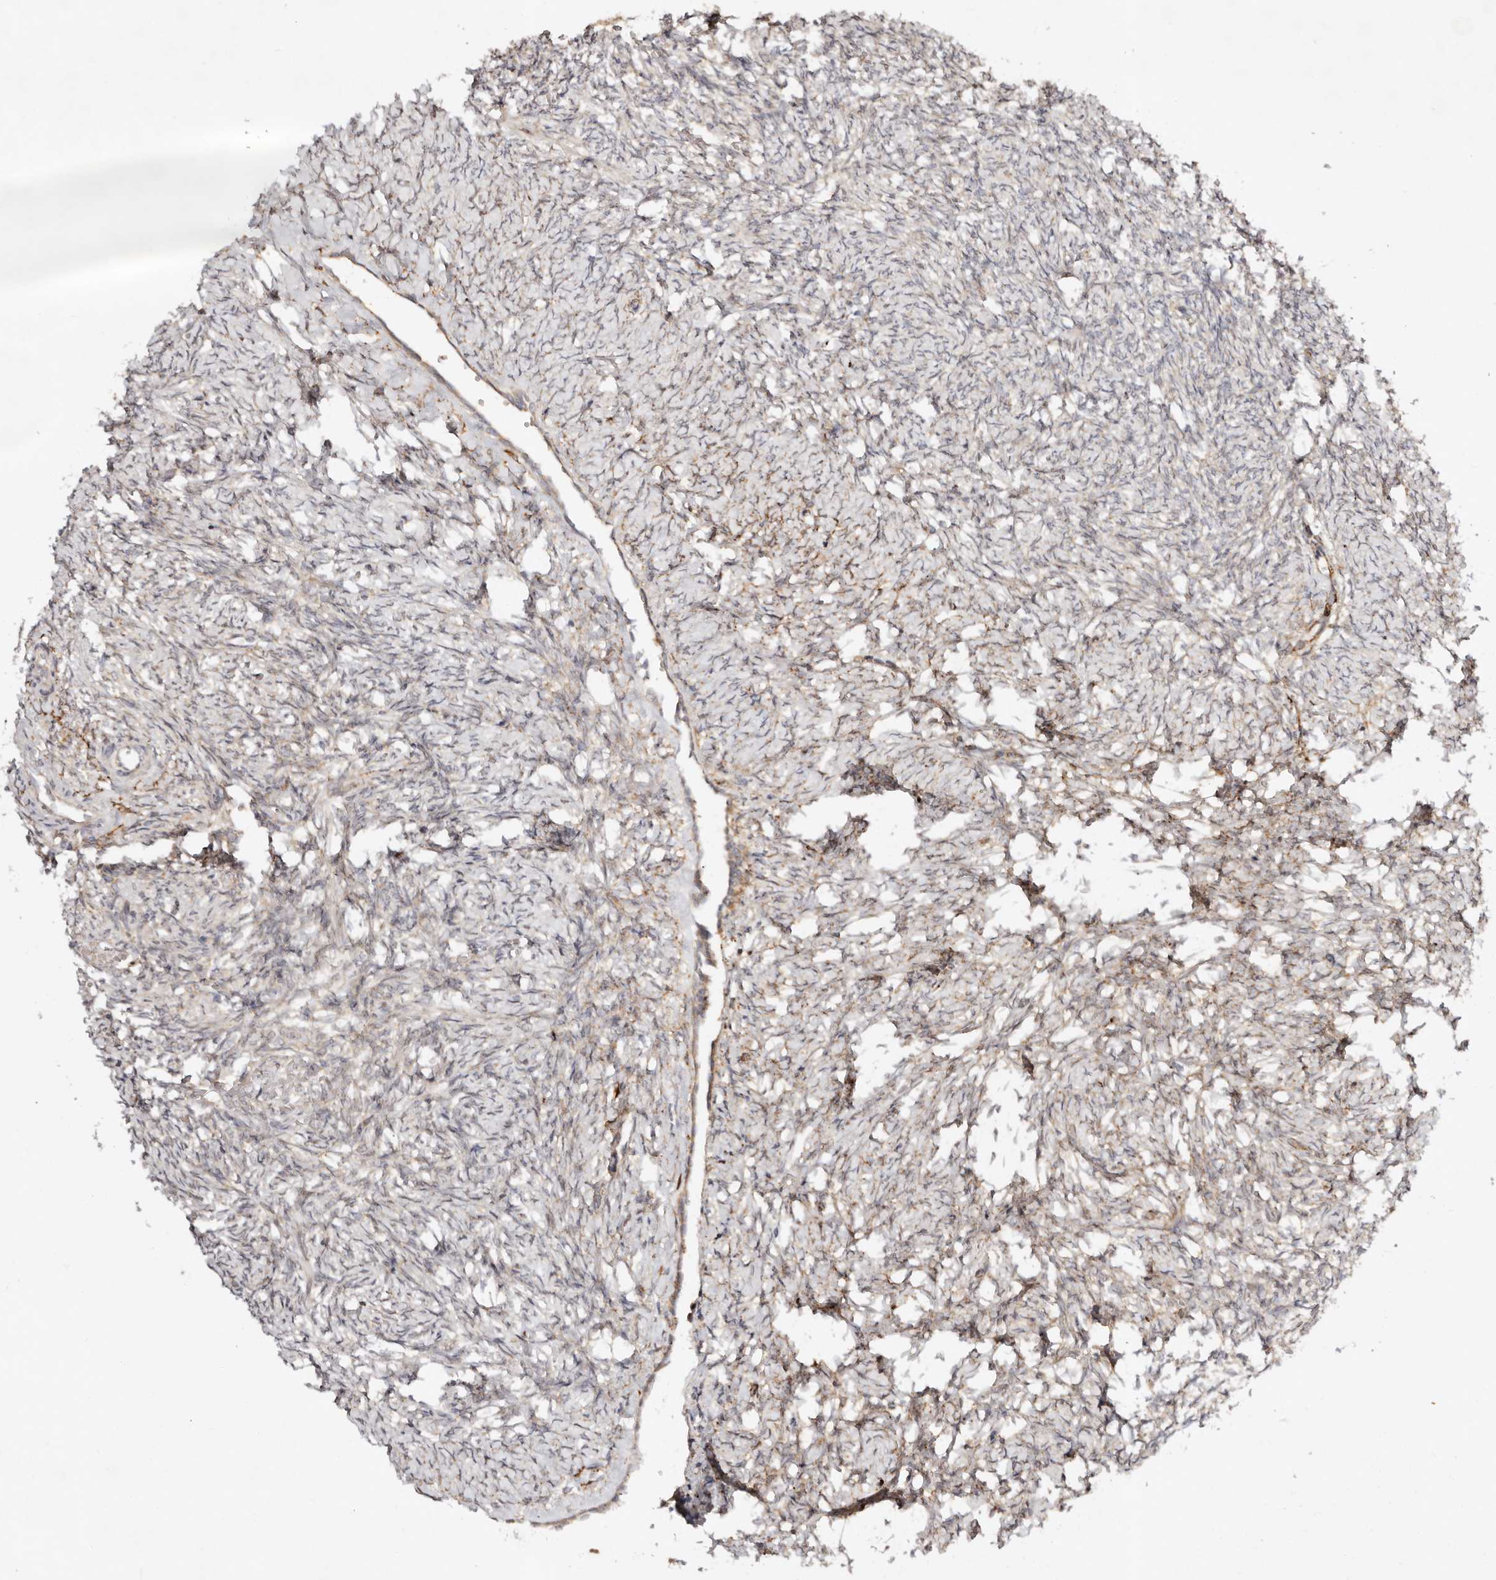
{"staining": {"intensity": "weak", "quantity": "<25%", "location": "cytoplasmic/membranous"}, "tissue": "ovary", "cell_type": "Follicle cells", "image_type": "normal", "snomed": [{"axis": "morphology", "description": "Normal tissue, NOS"}, {"axis": "topography", "description": "Ovary"}], "caption": "Follicle cells are negative for brown protein staining in unremarkable ovary. Nuclei are stained in blue.", "gene": "SERPINH1", "patient": {"sex": "female", "age": 41}}